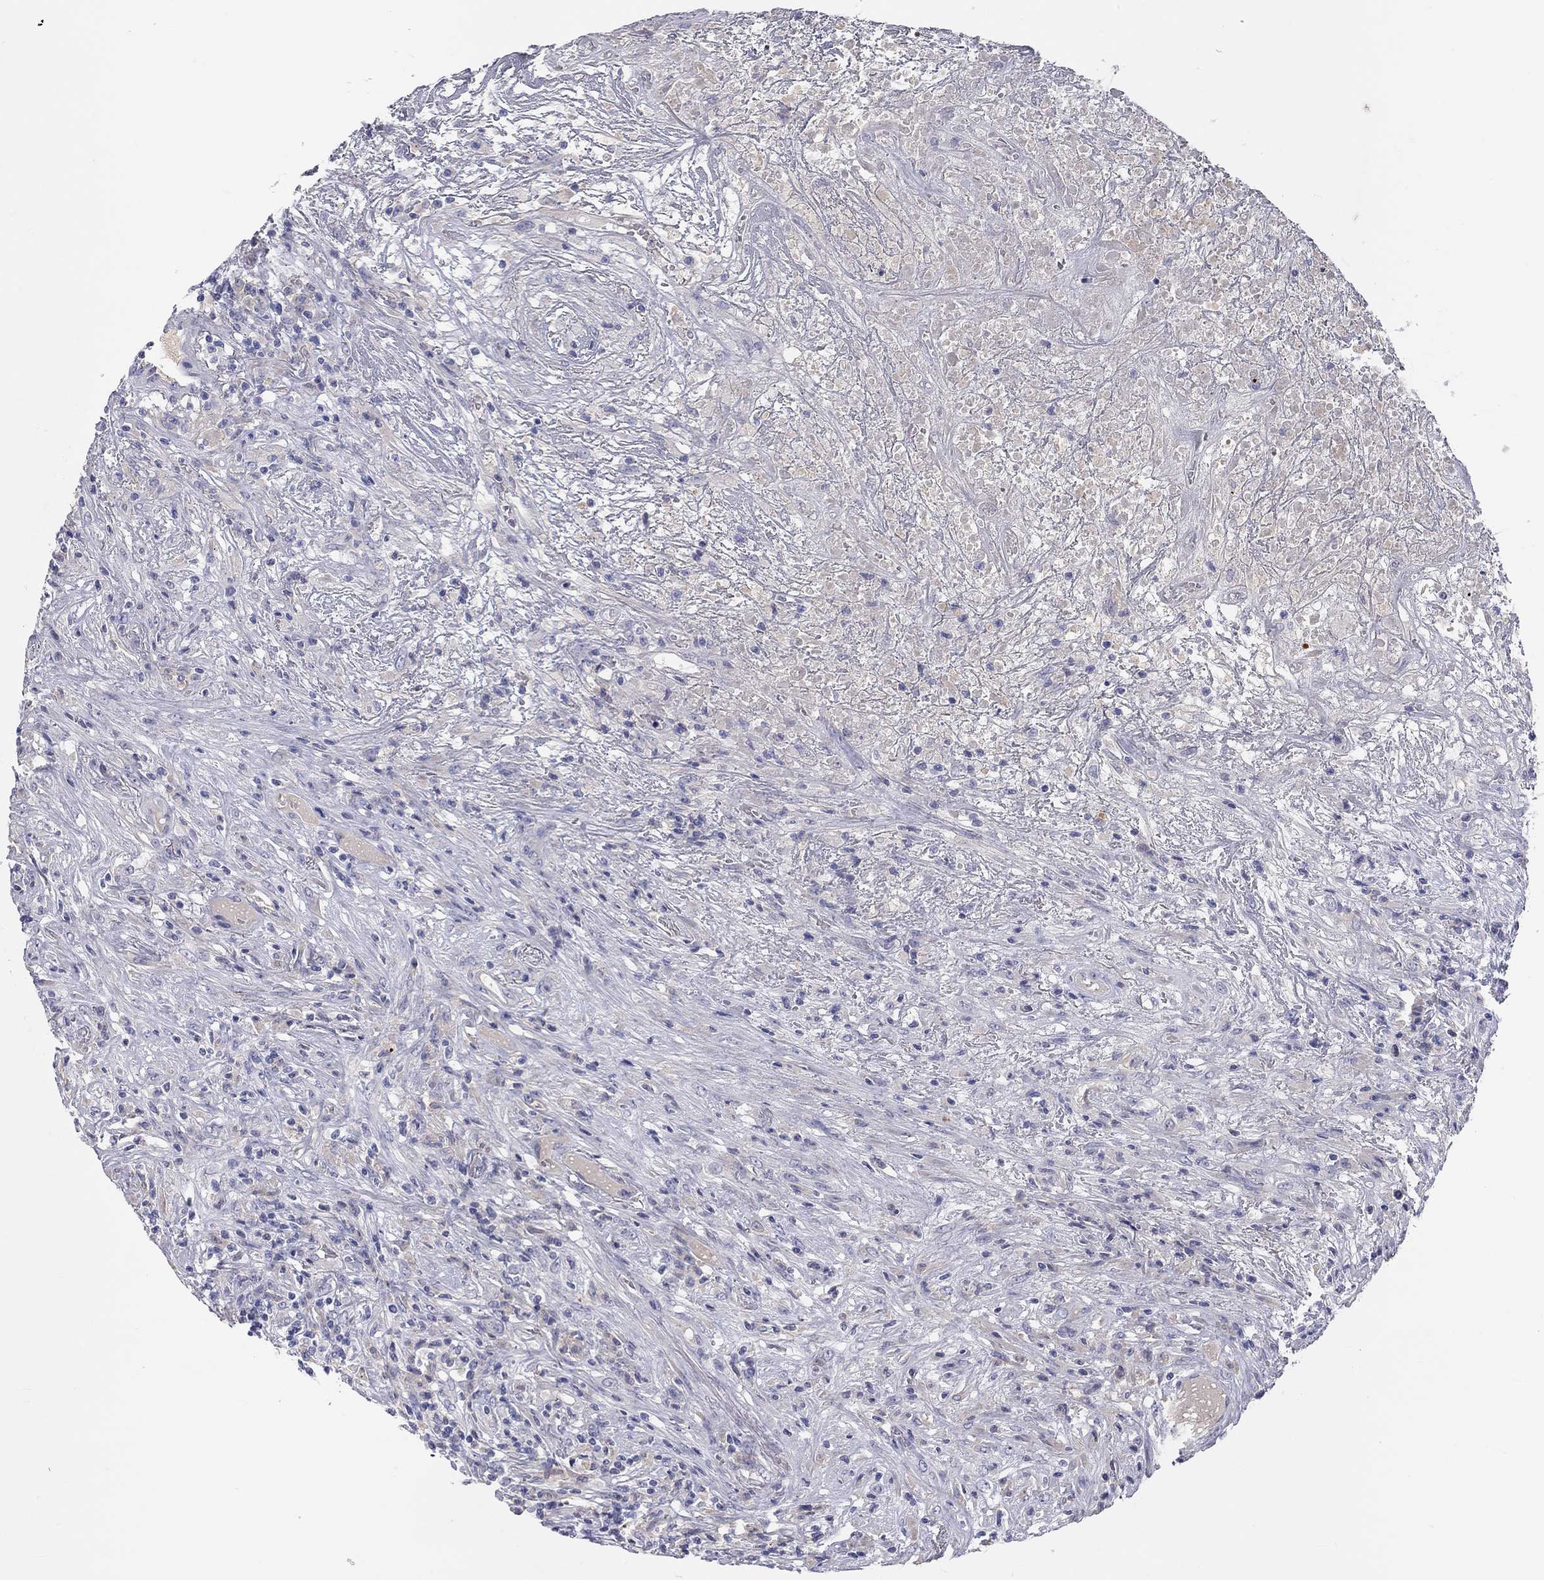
{"staining": {"intensity": "negative", "quantity": "none", "location": "none"}, "tissue": "lymphoma", "cell_type": "Tumor cells", "image_type": "cancer", "snomed": [{"axis": "morphology", "description": "Malignant lymphoma, non-Hodgkin's type, High grade"}, {"axis": "topography", "description": "Lung"}], "caption": "This is a photomicrograph of immunohistochemistry (IHC) staining of high-grade malignant lymphoma, non-Hodgkin's type, which shows no positivity in tumor cells.", "gene": "ST7L", "patient": {"sex": "male", "age": 79}}